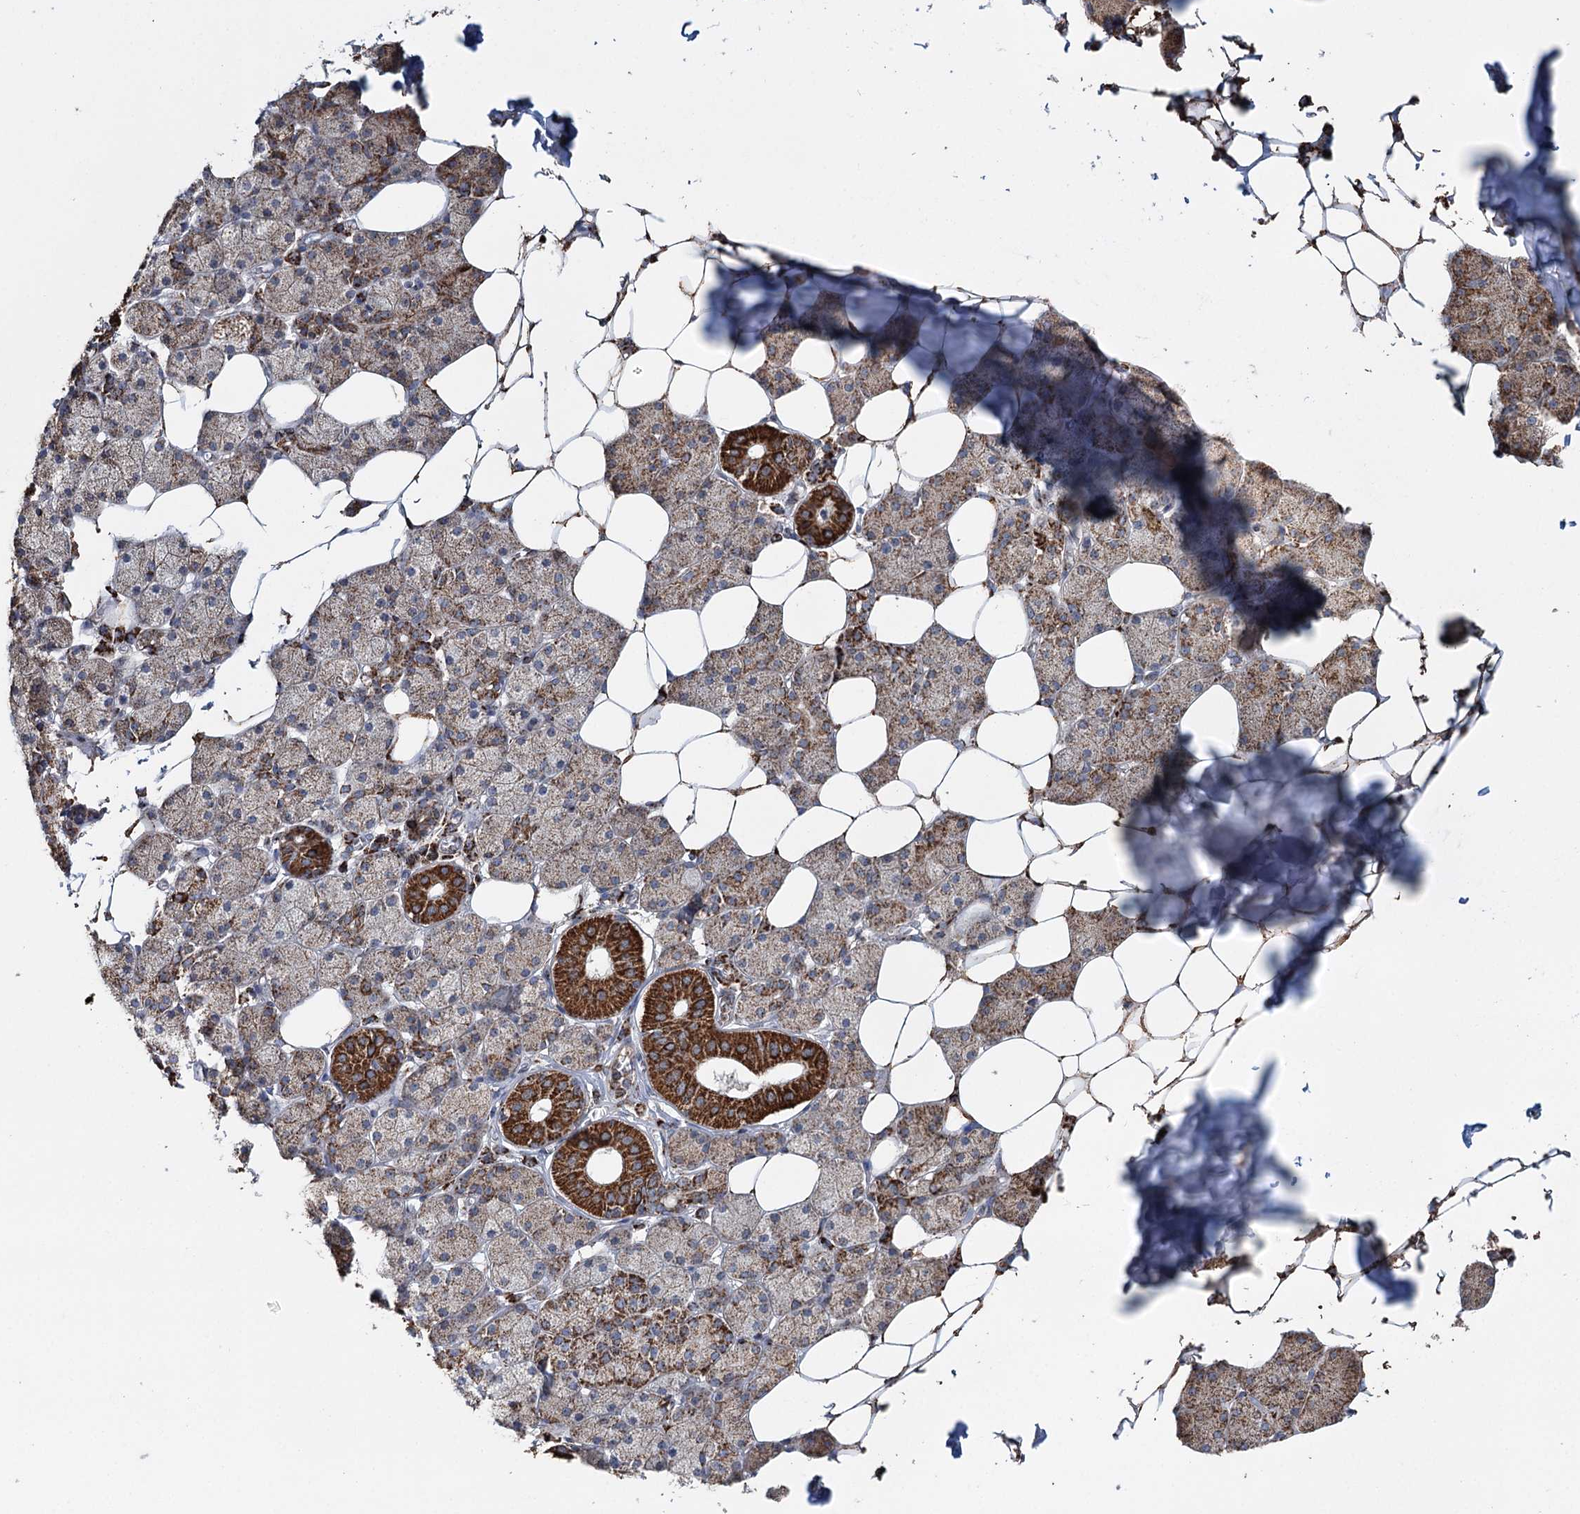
{"staining": {"intensity": "strong", "quantity": "25%-75%", "location": "cytoplasmic/membranous"}, "tissue": "salivary gland", "cell_type": "Glandular cells", "image_type": "normal", "snomed": [{"axis": "morphology", "description": "Normal tissue, NOS"}, {"axis": "topography", "description": "Salivary gland"}], "caption": "Salivary gland stained with DAB IHC shows high levels of strong cytoplasmic/membranous positivity in approximately 25%-75% of glandular cells. Nuclei are stained in blue.", "gene": "APH1A", "patient": {"sex": "female", "age": 33}}